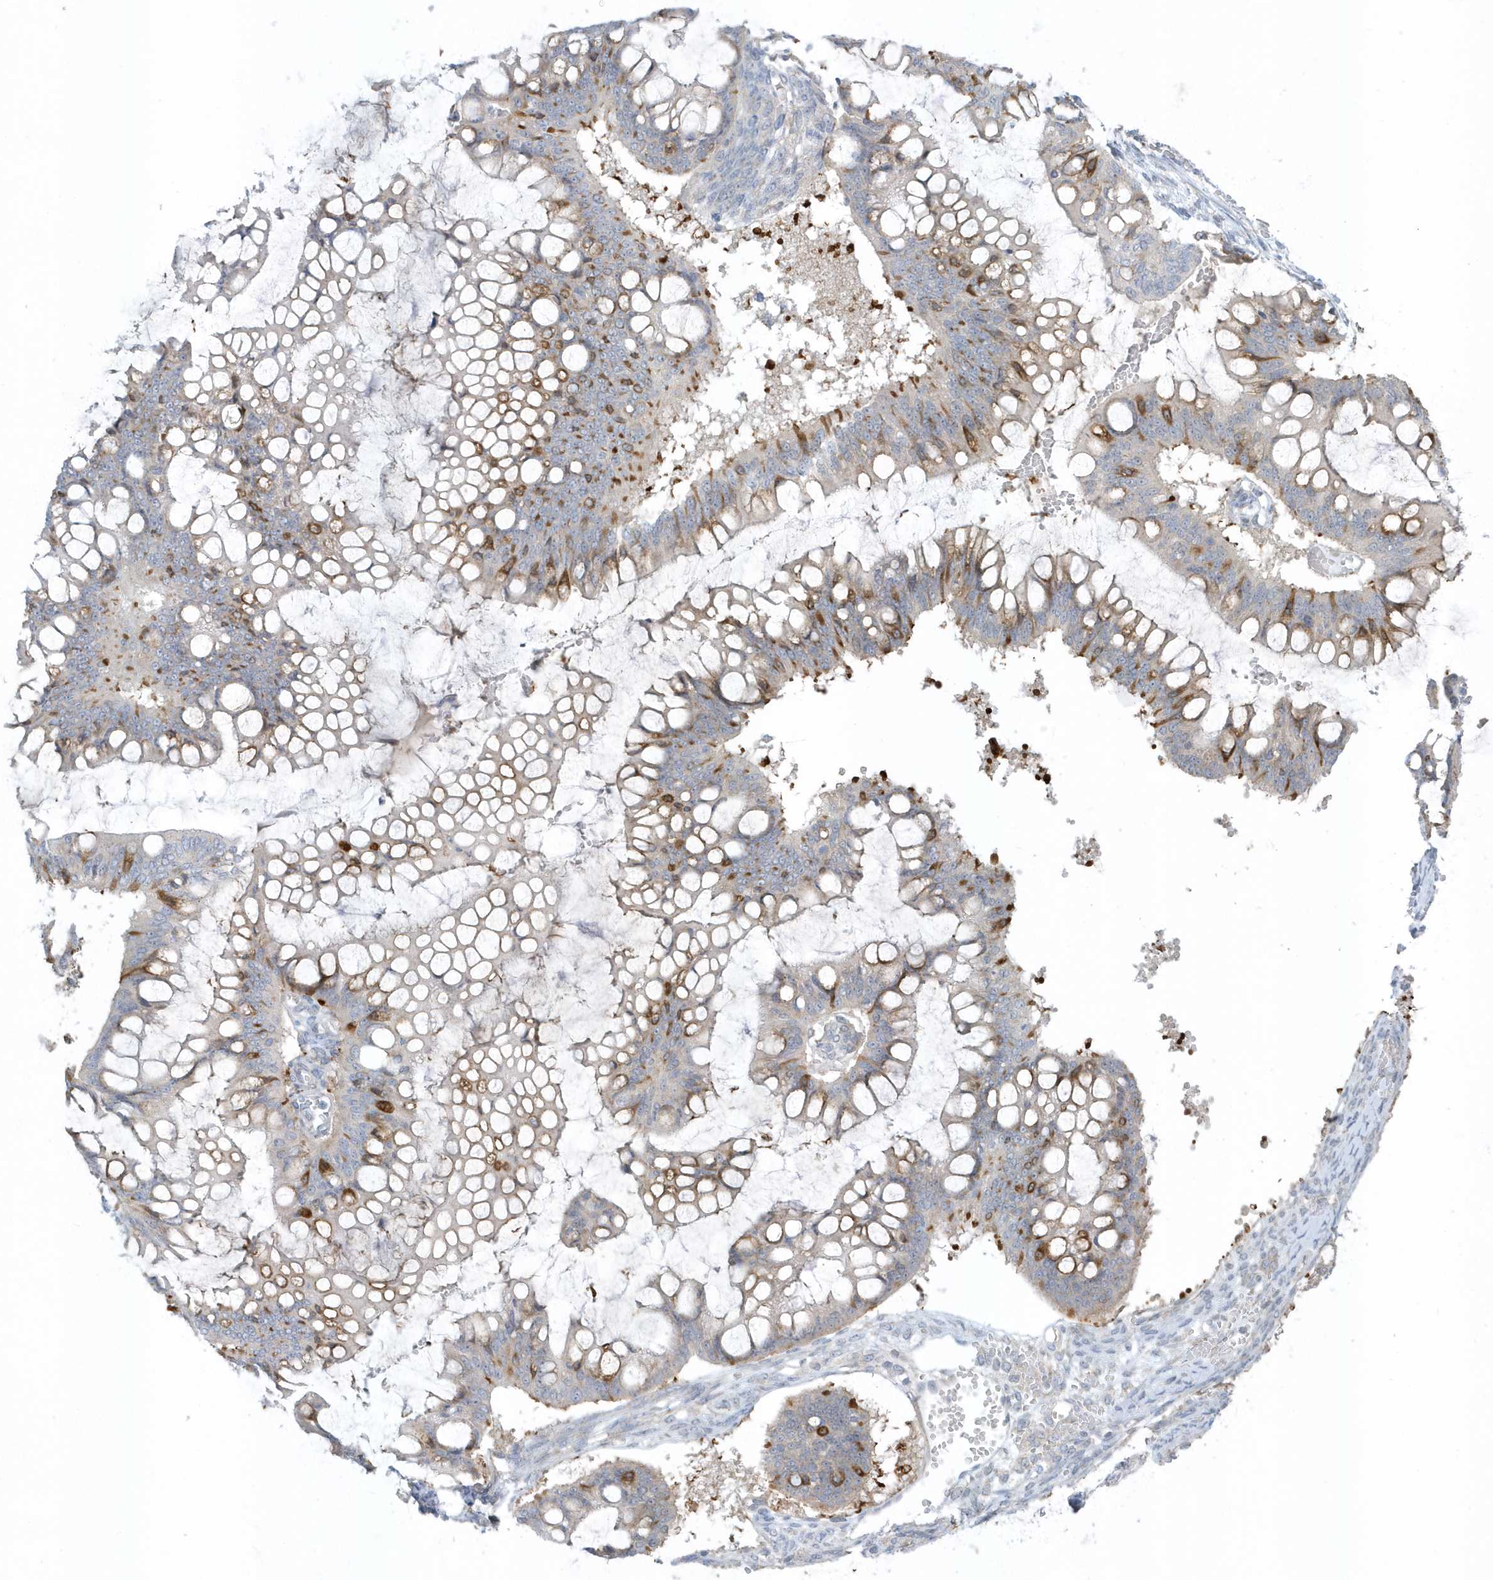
{"staining": {"intensity": "strong", "quantity": "25%-75%", "location": "cytoplasmic/membranous"}, "tissue": "ovarian cancer", "cell_type": "Tumor cells", "image_type": "cancer", "snomed": [{"axis": "morphology", "description": "Cystadenocarcinoma, mucinous, NOS"}, {"axis": "topography", "description": "Ovary"}], "caption": "Immunohistochemical staining of ovarian mucinous cystadenocarcinoma shows high levels of strong cytoplasmic/membranous positivity in about 25%-75% of tumor cells.", "gene": "SCN3A", "patient": {"sex": "female", "age": 73}}